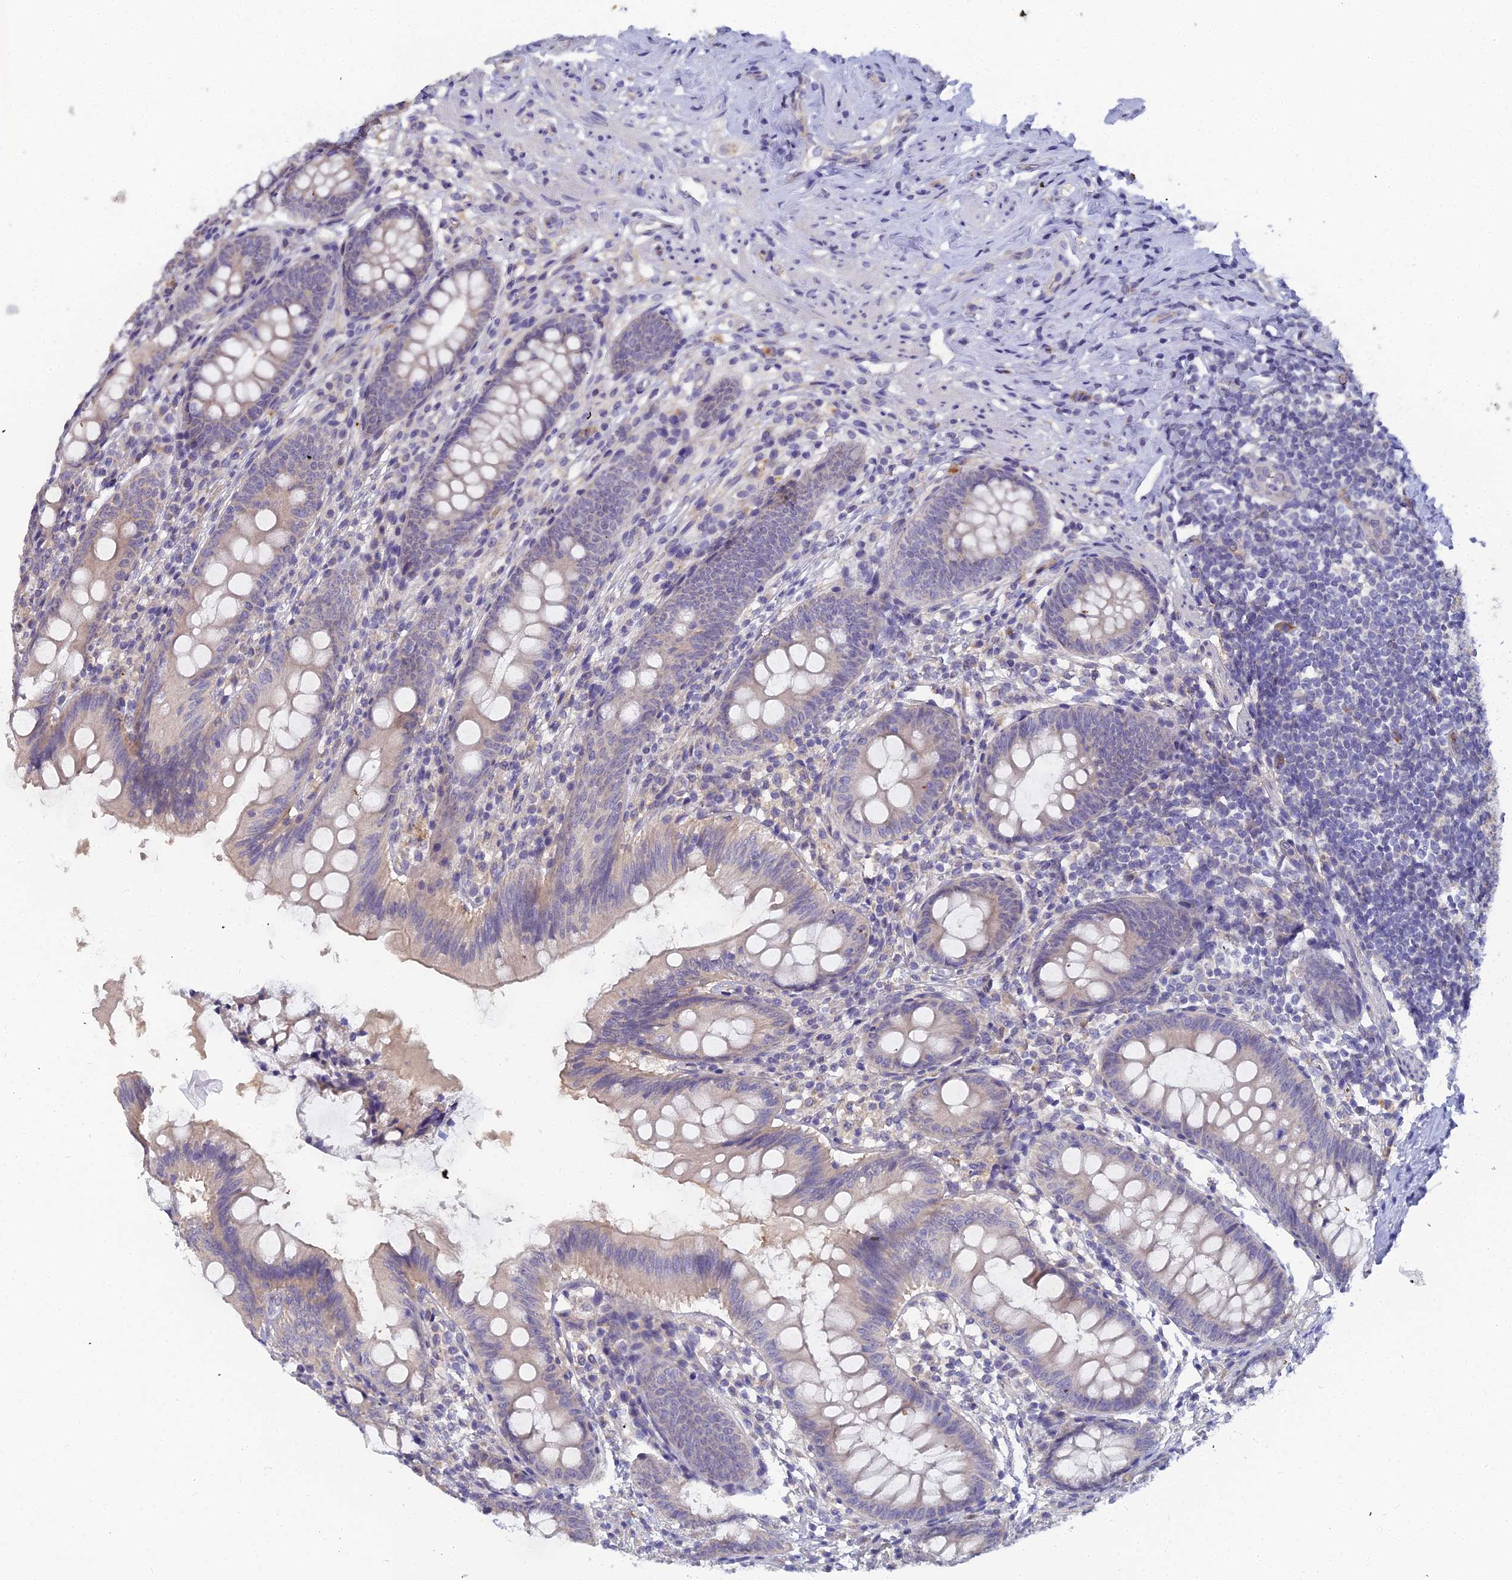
{"staining": {"intensity": "weak", "quantity": "<25%", "location": "cytoplasmic/membranous"}, "tissue": "appendix", "cell_type": "Glandular cells", "image_type": "normal", "snomed": [{"axis": "morphology", "description": "Normal tissue, NOS"}, {"axis": "topography", "description": "Appendix"}], "caption": "Immunohistochemistry (IHC) histopathology image of benign appendix stained for a protein (brown), which exhibits no staining in glandular cells.", "gene": "RDX", "patient": {"sex": "female", "age": 51}}